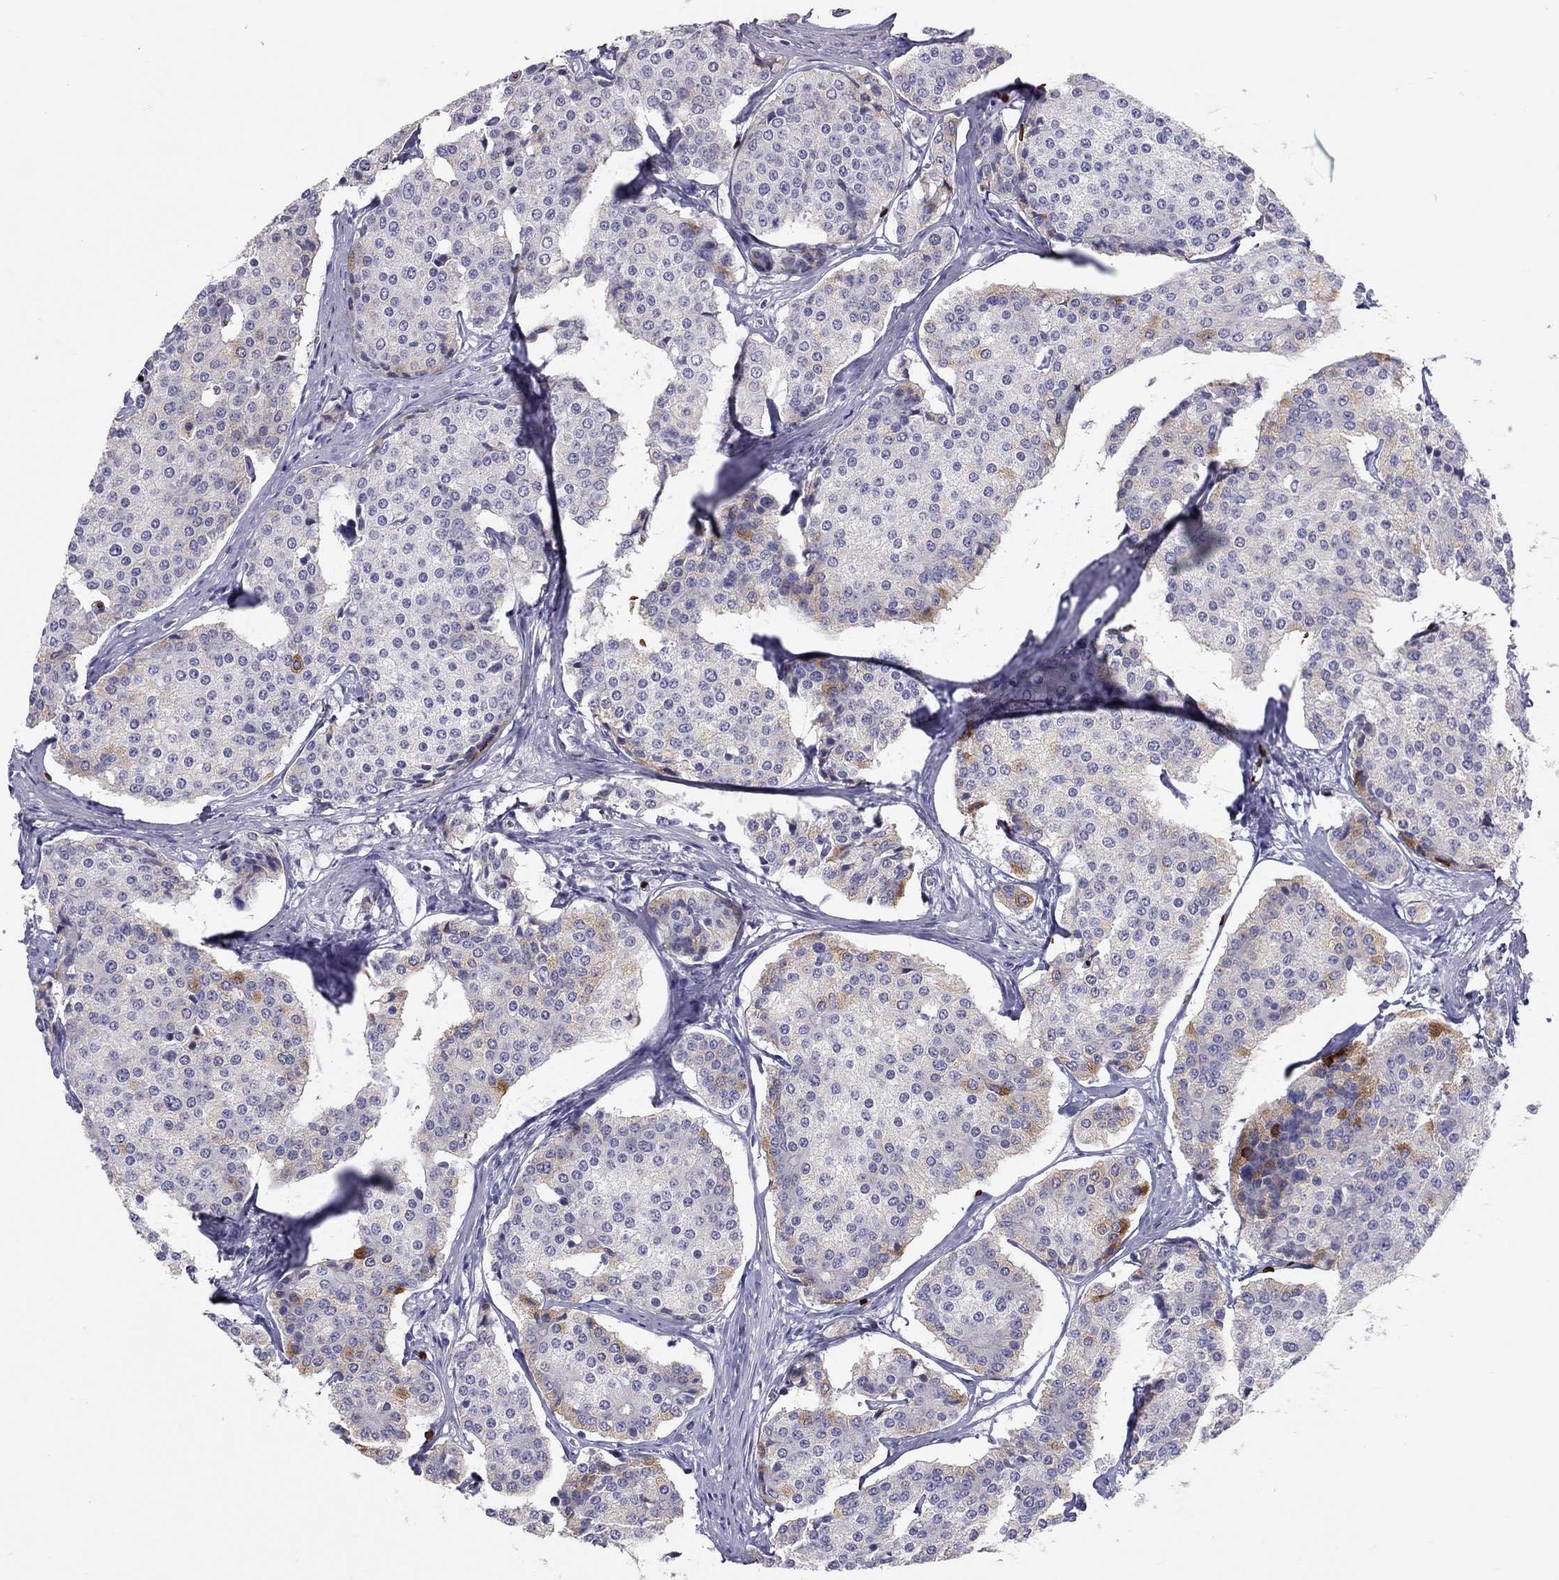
{"staining": {"intensity": "moderate", "quantity": "<25%", "location": "cytoplasmic/membranous"}, "tissue": "carcinoid", "cell_type": "Tumor cells", "image_type": "cancer", "snomed": [{"axis": "morphology", "description": "Carcinoid, malignant, NOS"}, {"axis": "topography", "description": "Small intestine"}], "caption": "Malignant carcinoid stained for a protein shows moderate cytoplasmic/membranous positivity in tumor cells. The protein of interest is shown in brown color, while the nuclei are stained blue.", "gene": "FRMD1", "patient": {"sex": "female", "age": 65}}